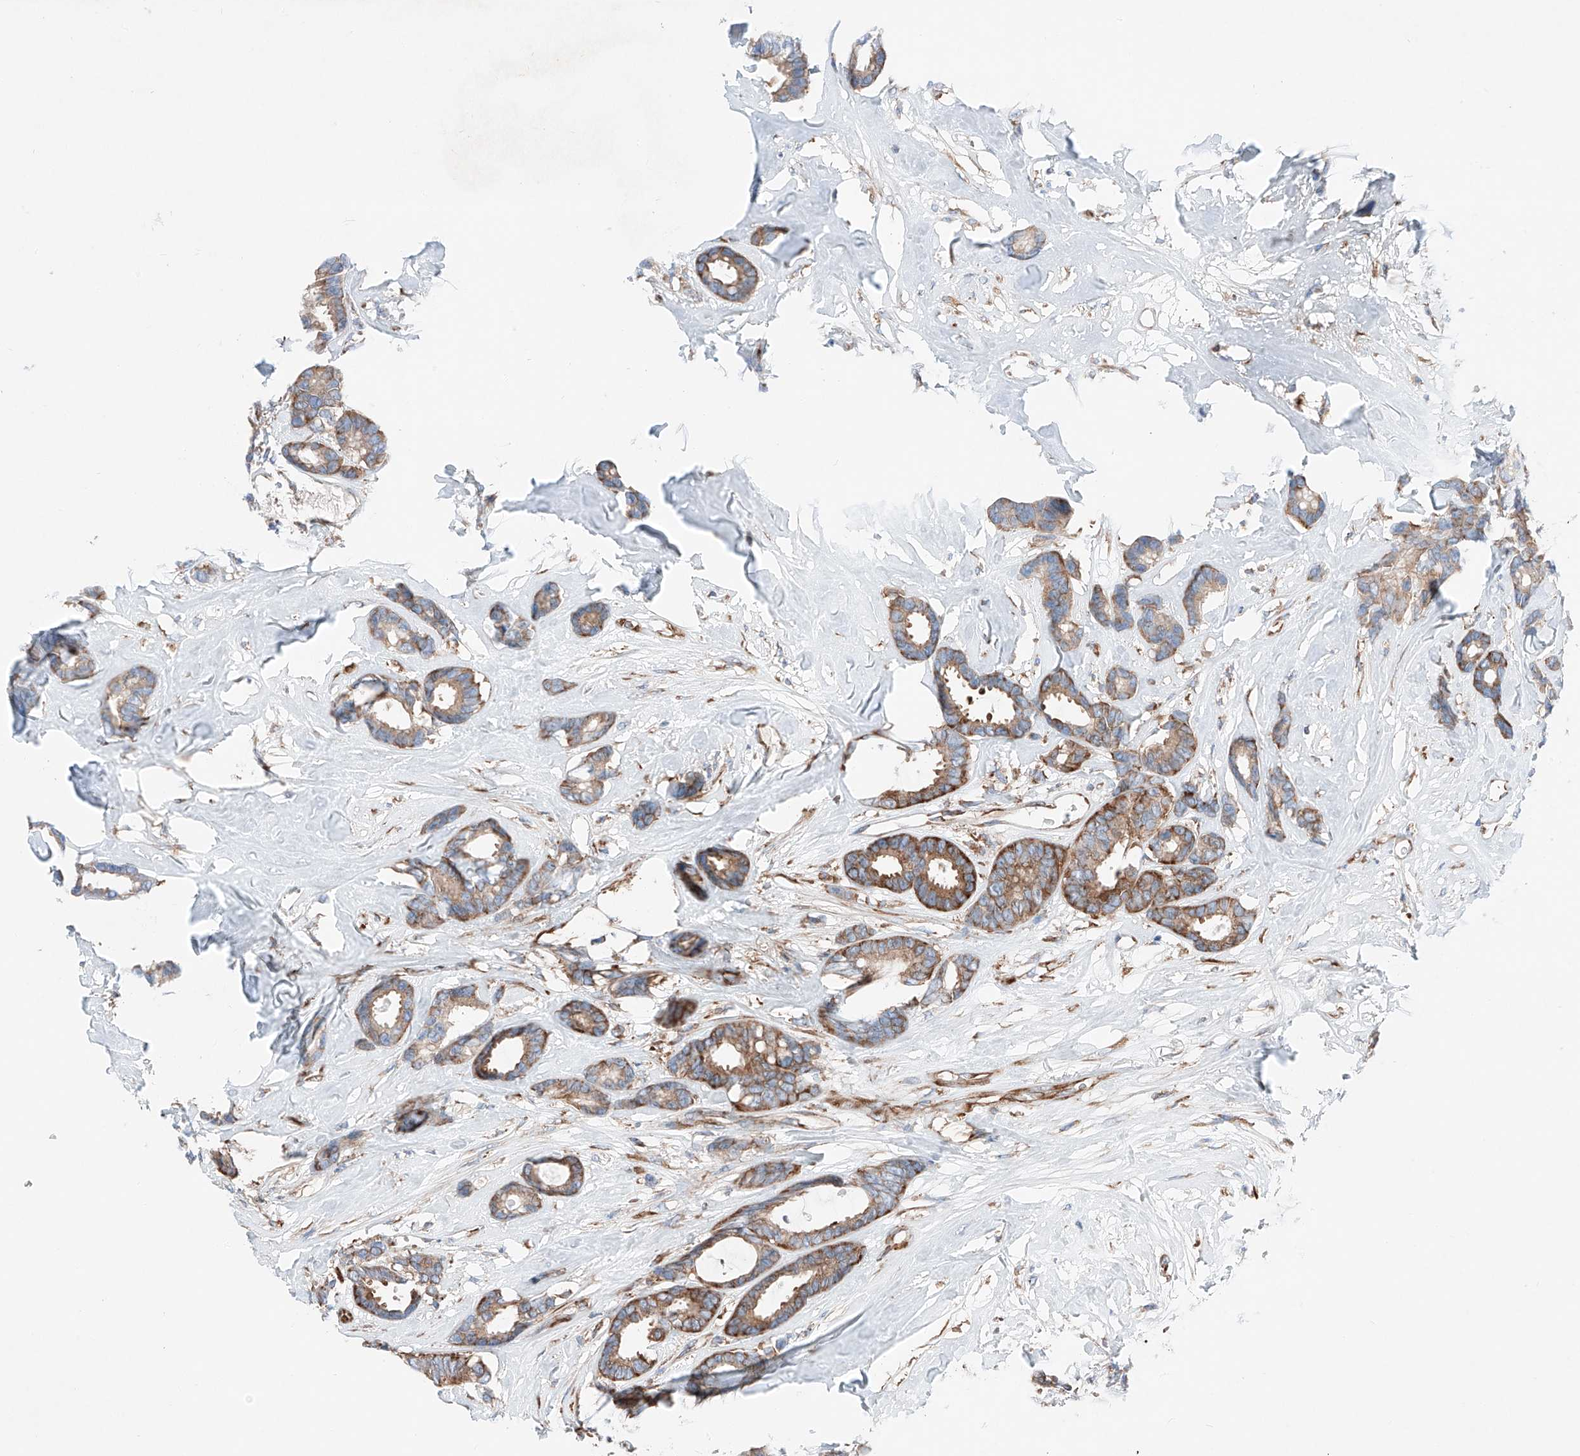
{"staining": {"intensity": "moderate", "quantity": ">75%", "location": "cytoplasmic/membranous"}, "tissue": "breast cancer", "cell_type": "Tumor cells", "image_type": "cancer", "snomed": [{"axis": "morphology", "description": "Duct carcinoma"}, {"axis": "topography", "description": "Breast"}], "caption": "Immunohistochemistry (IHC) staining of invasive ductal carcinoma (breast), which reveals medium levels of moderate cytoplasmic/membranous expression in approximately >75% of tumor cells indicating moderate cytoplasmic/membranous protein positivity. The staining was performed using DAB (brown) for protein detection and nuclei were counterstained in hematoxylin (blue).", "gene": "CRELD1", "patient": {"sex": "female", "age": 87}}